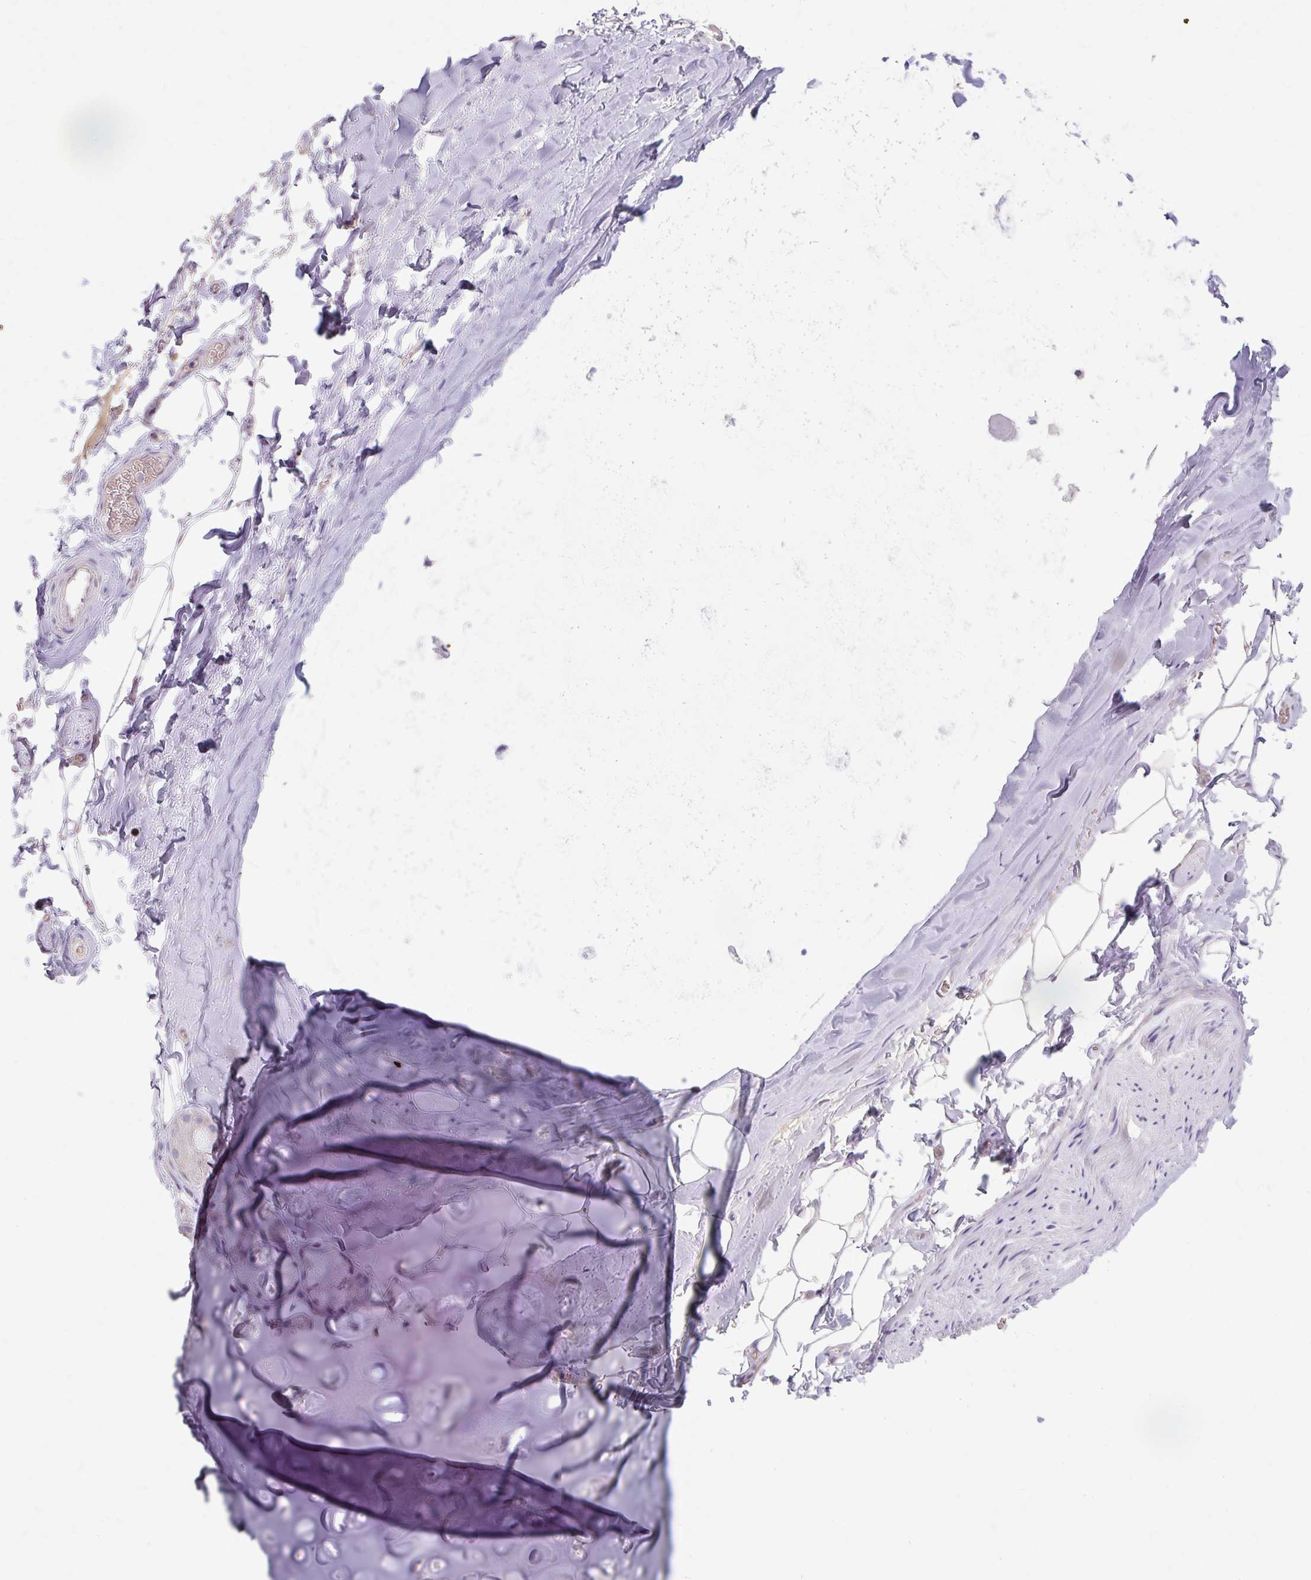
{"staining": {"intensity": "negative", "quantity": "none", "location": "none"}, "tissue": "adipose tissue", "cell_type": "Adipocytes", "image_type": "normal", "snomed": [{"axis": "morphology", "description": "Normal tissue, NOS"}, {"axis": "topography", "description": "Cartilage tissue"}, {"axis": "topography", "description": "Bronchus"}, {"axis": "topography", "description": "Peripheral nerve tissue"}], "caption": "Immunohistochemistry image of unremarkable adipose tissue: human adipose tissue stained with DAB exhibits no significant protein expression in adipocytes. The staining is performed using DAB brown chromogen with nuclei counter-stained in using hematoxylin.", "gene": "USHBP1", "patient": {"sex": "male", "age": 67}}